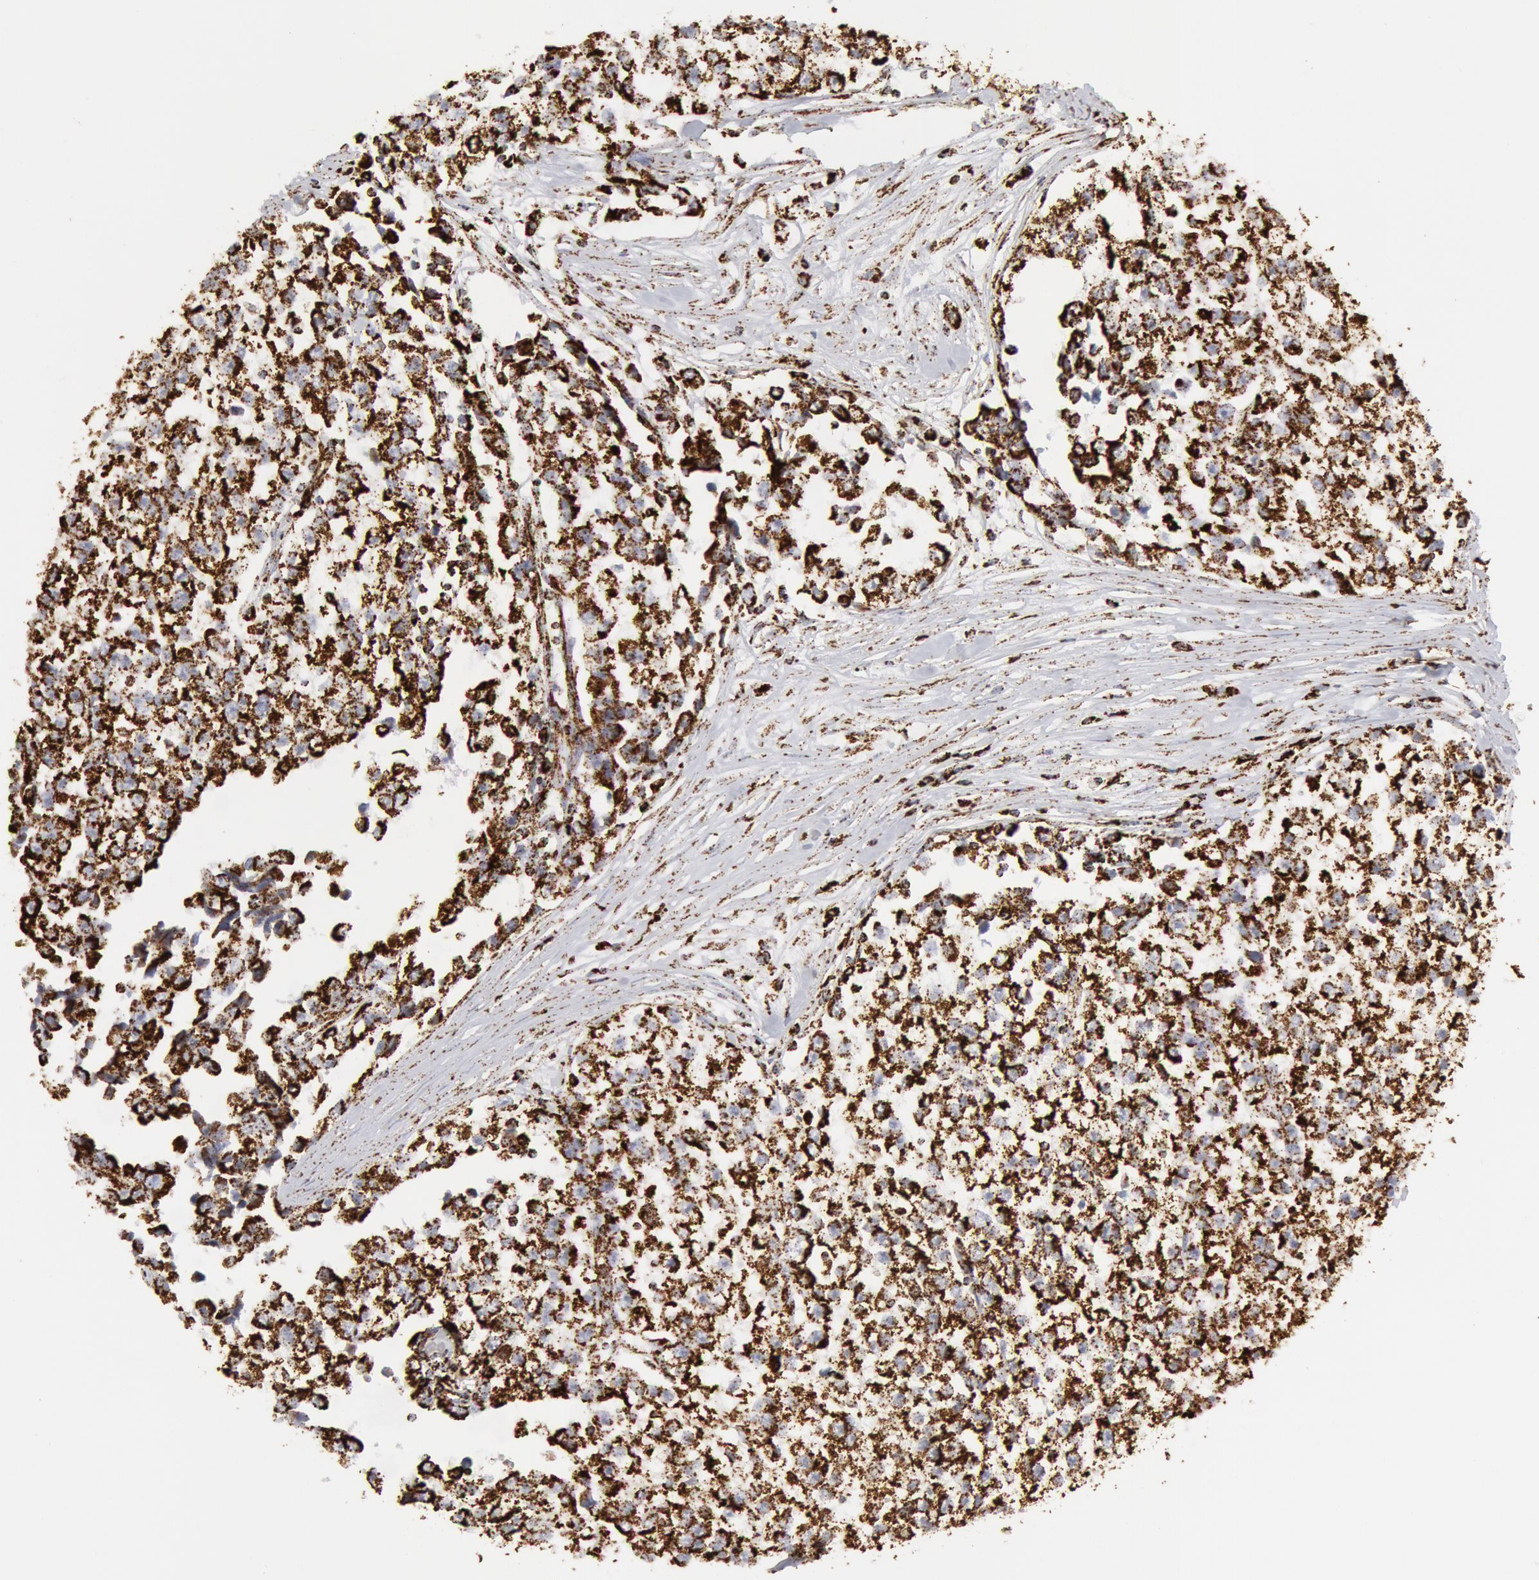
{"staining": {"intensity": "strong", "quantity": ">75%", "location": "cytoplasmic/membranous"}, "tissue": "testis cancer", "cell_type": "Tumor cells", "image_type": "cancer", "snomed": [{"axis": "morphology", "description": "Seminoma, NOS"}, {"axis": "morphology", "description": "Carcinoma, Embryonal, NOS"}, {"axis": "topography", "description": "Testis"}], "caption": "Testis seminoma stained with IHC reveals strong cytoplasmic/membranous expression in about >75% of tumor cells.", "gene": "ATP5F1B", "patient": {"sex": "male", "age": 30}}